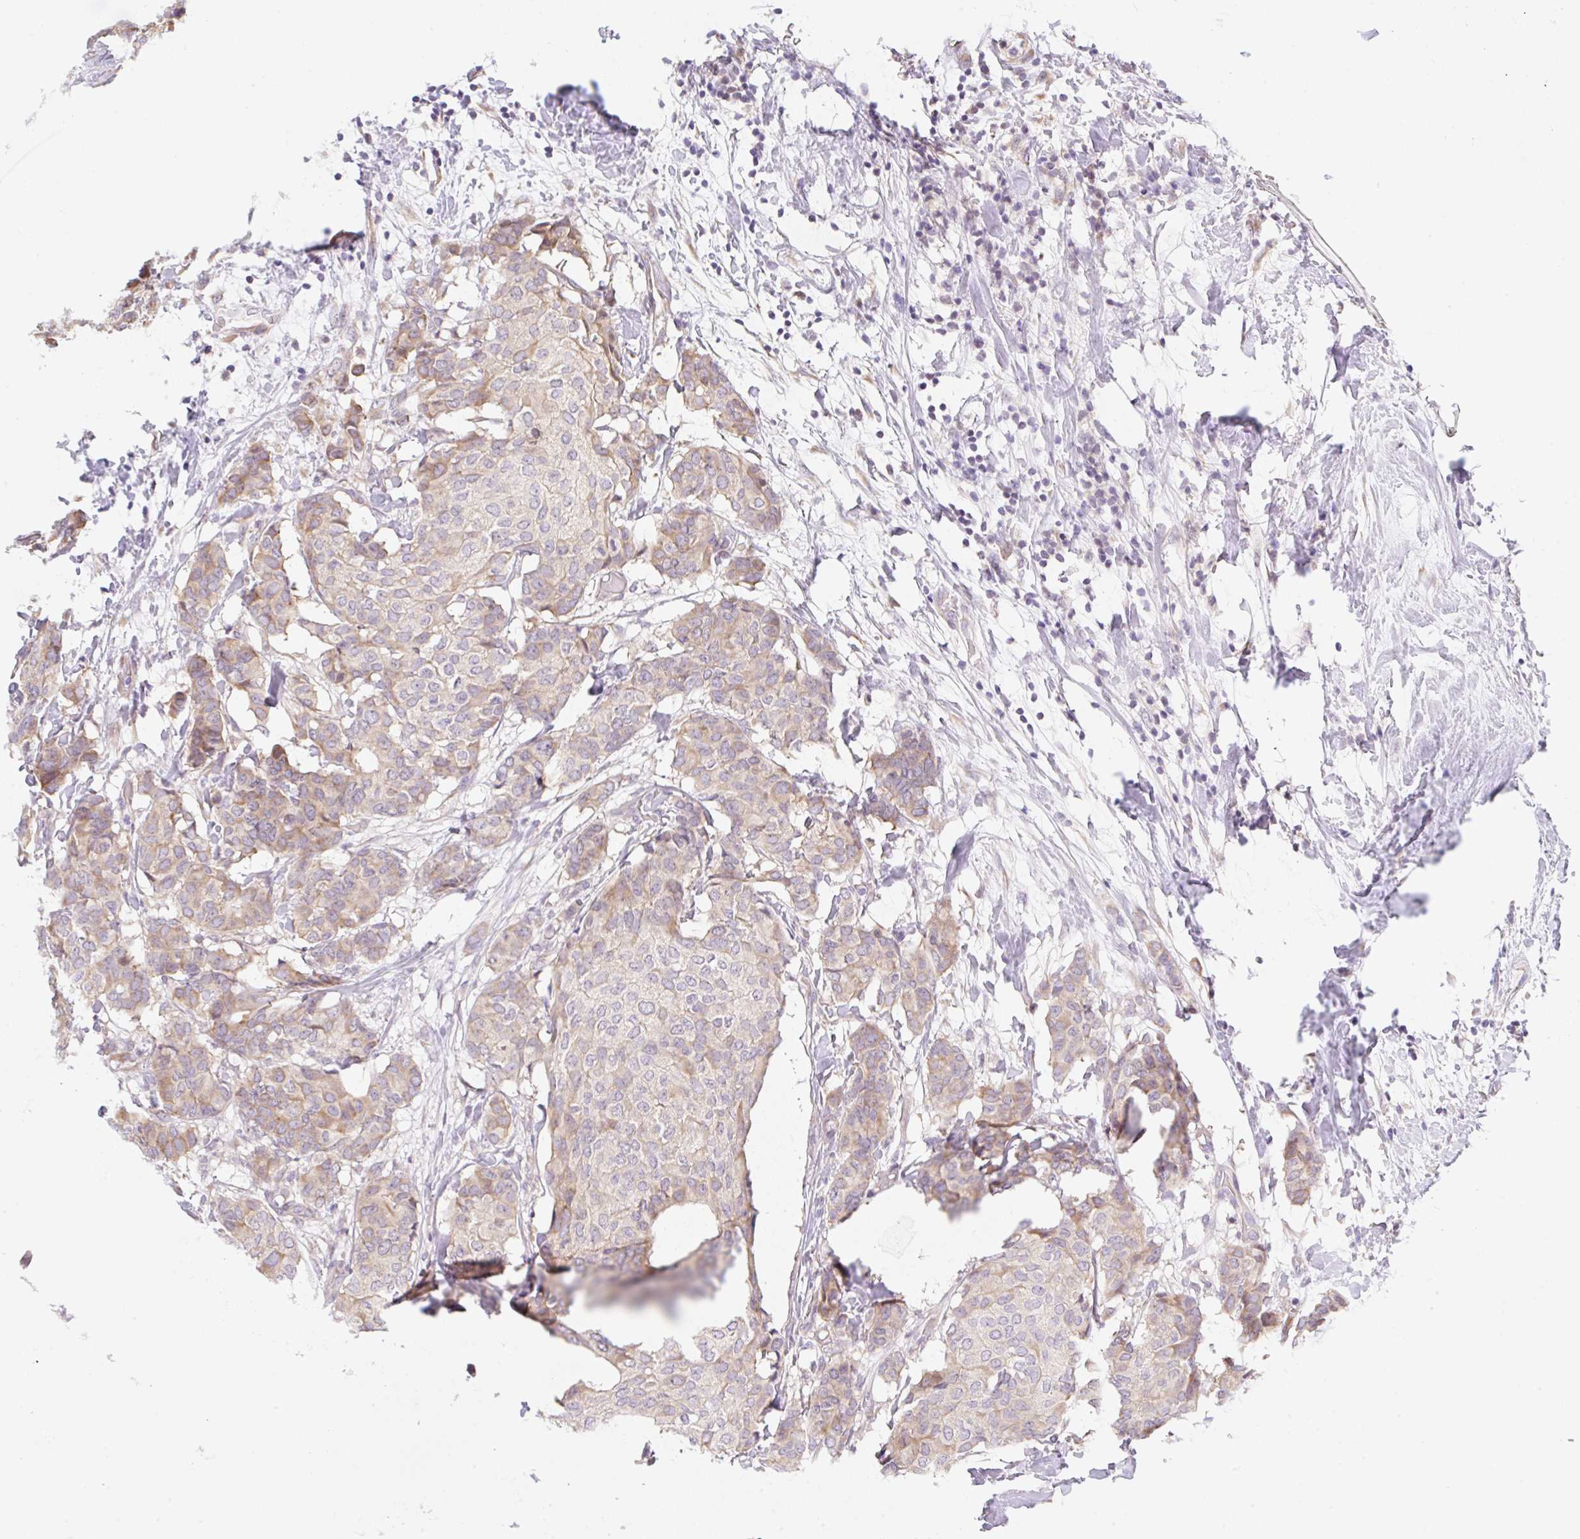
{"staining": {"intensity": "weak", "quantity": "25%-75%", "location": "cytoplasmic/membranous"}, "tissue": "breast cancer", "cell_type": "Tumor cells", "image_type": "cancer", "snomed": [{"axis": "morphology", "description": "Duct carcinoma"}, {"axis": "topography", "description": "Breast"}], "caption": "This is a micrograph of immunohistochemistry staining of breast invasive ductal carcinoma, which shows weak staining in the cytoplasmic/membranous of tumor cells.", "gene": "TBPL2", "patient": {"sex": "female", "age": 75}}